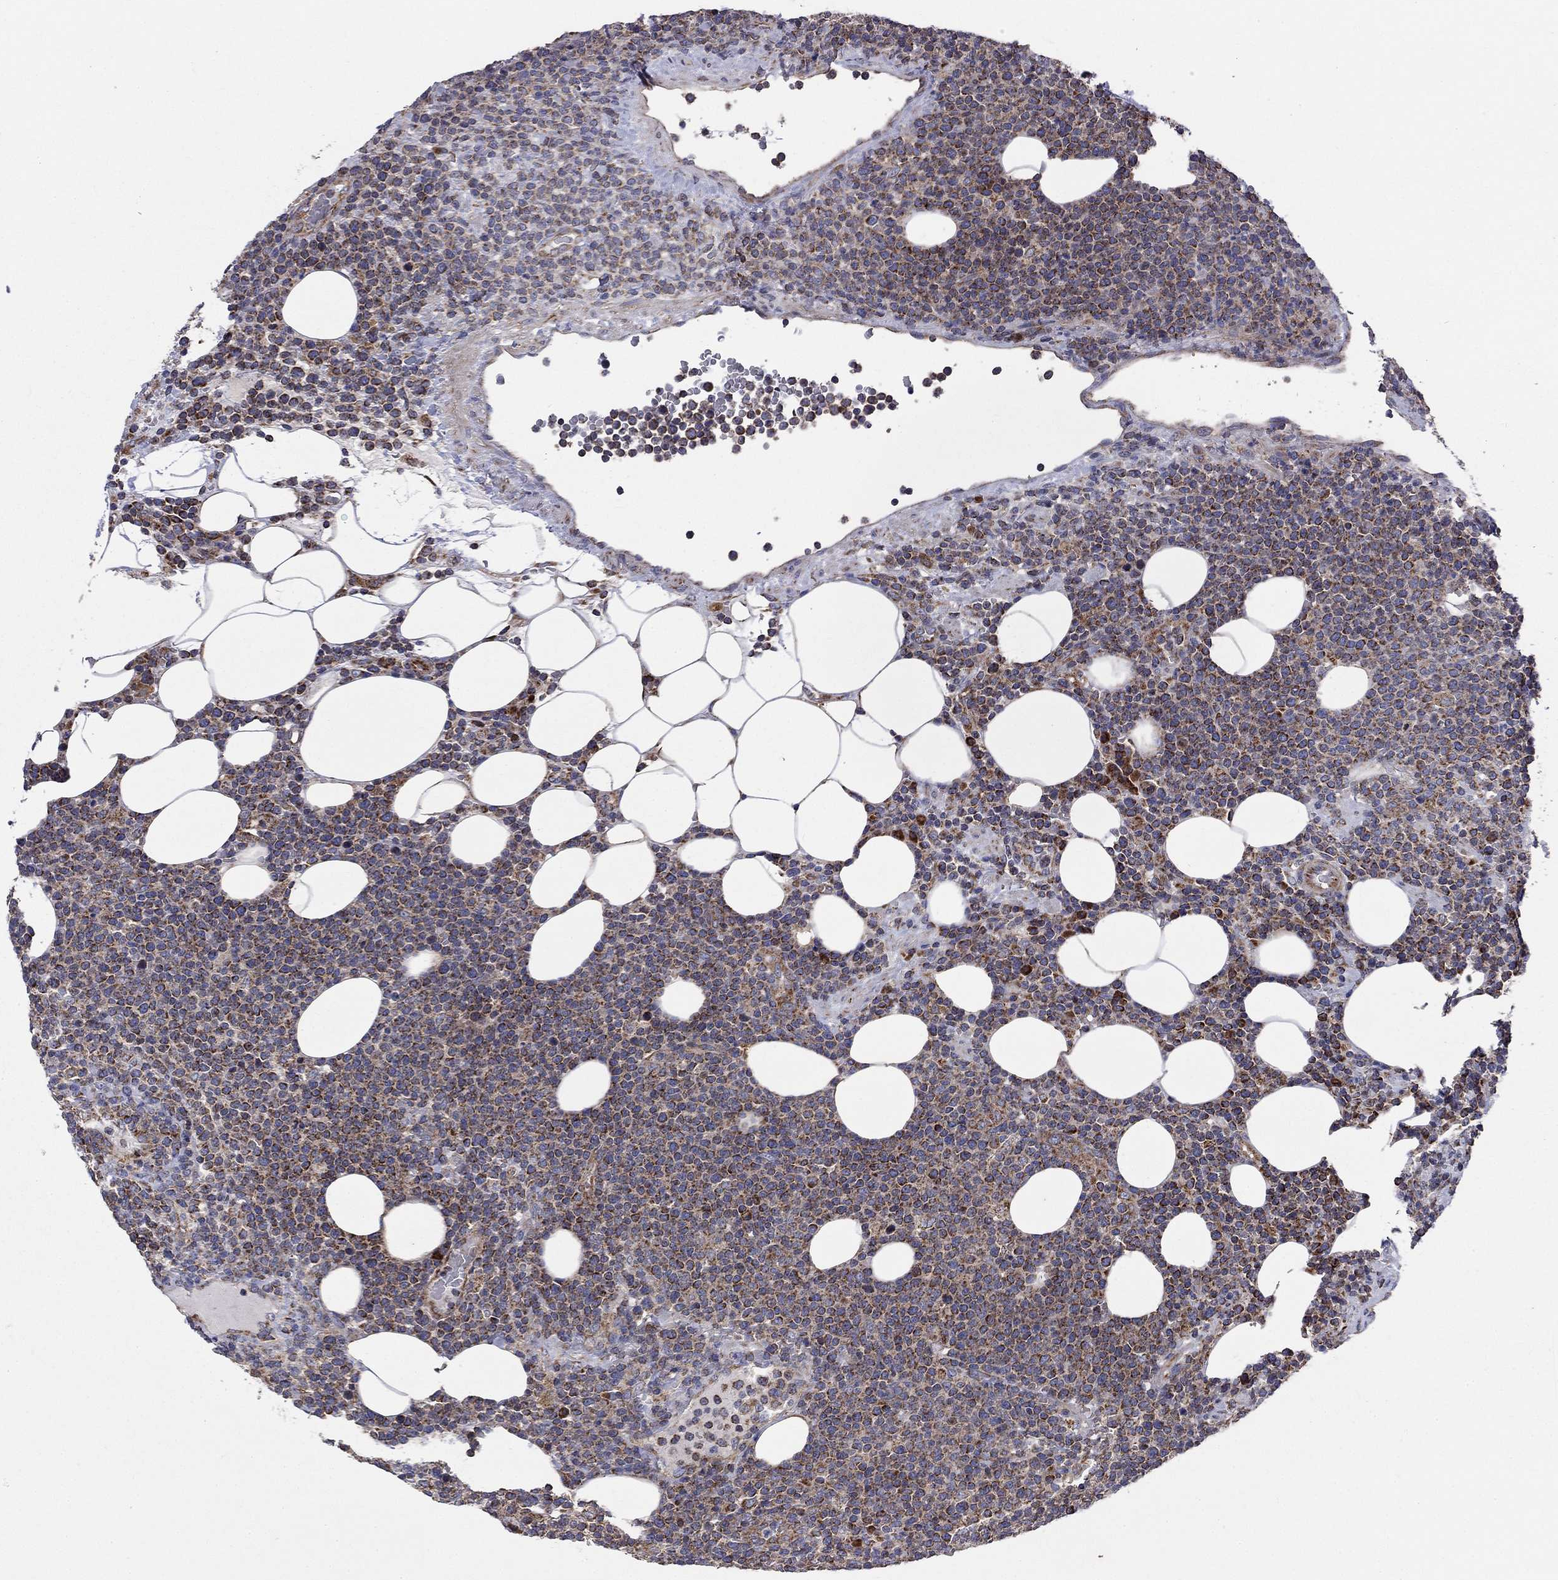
{"staining": {"intensity": "weak", "quantity": "25%-75%", "location": "cytoplasmic/membranous"}, "tissue": "lymphoma", "cell_type": "Tumor cells", "image_type": "cancer", "snomed": [{"axis": "morphology", "description": "Malignant lymphoma, non-Hodgkin's type, High grade"}, {"axis": "topography", "description": "Lymph node"}], "caption": "Immunohistochemistry (IHC) micrograph of malignant lymphoma, non-Hodgkin's type (high-grade) stained for a protein (brown), which reveals low levels of weak cytoplasmic/membranous positivity in about 25%-75% of tumor cells.", "gene": "RPLP0", "patient": {"sex": "male", "age": 61}}